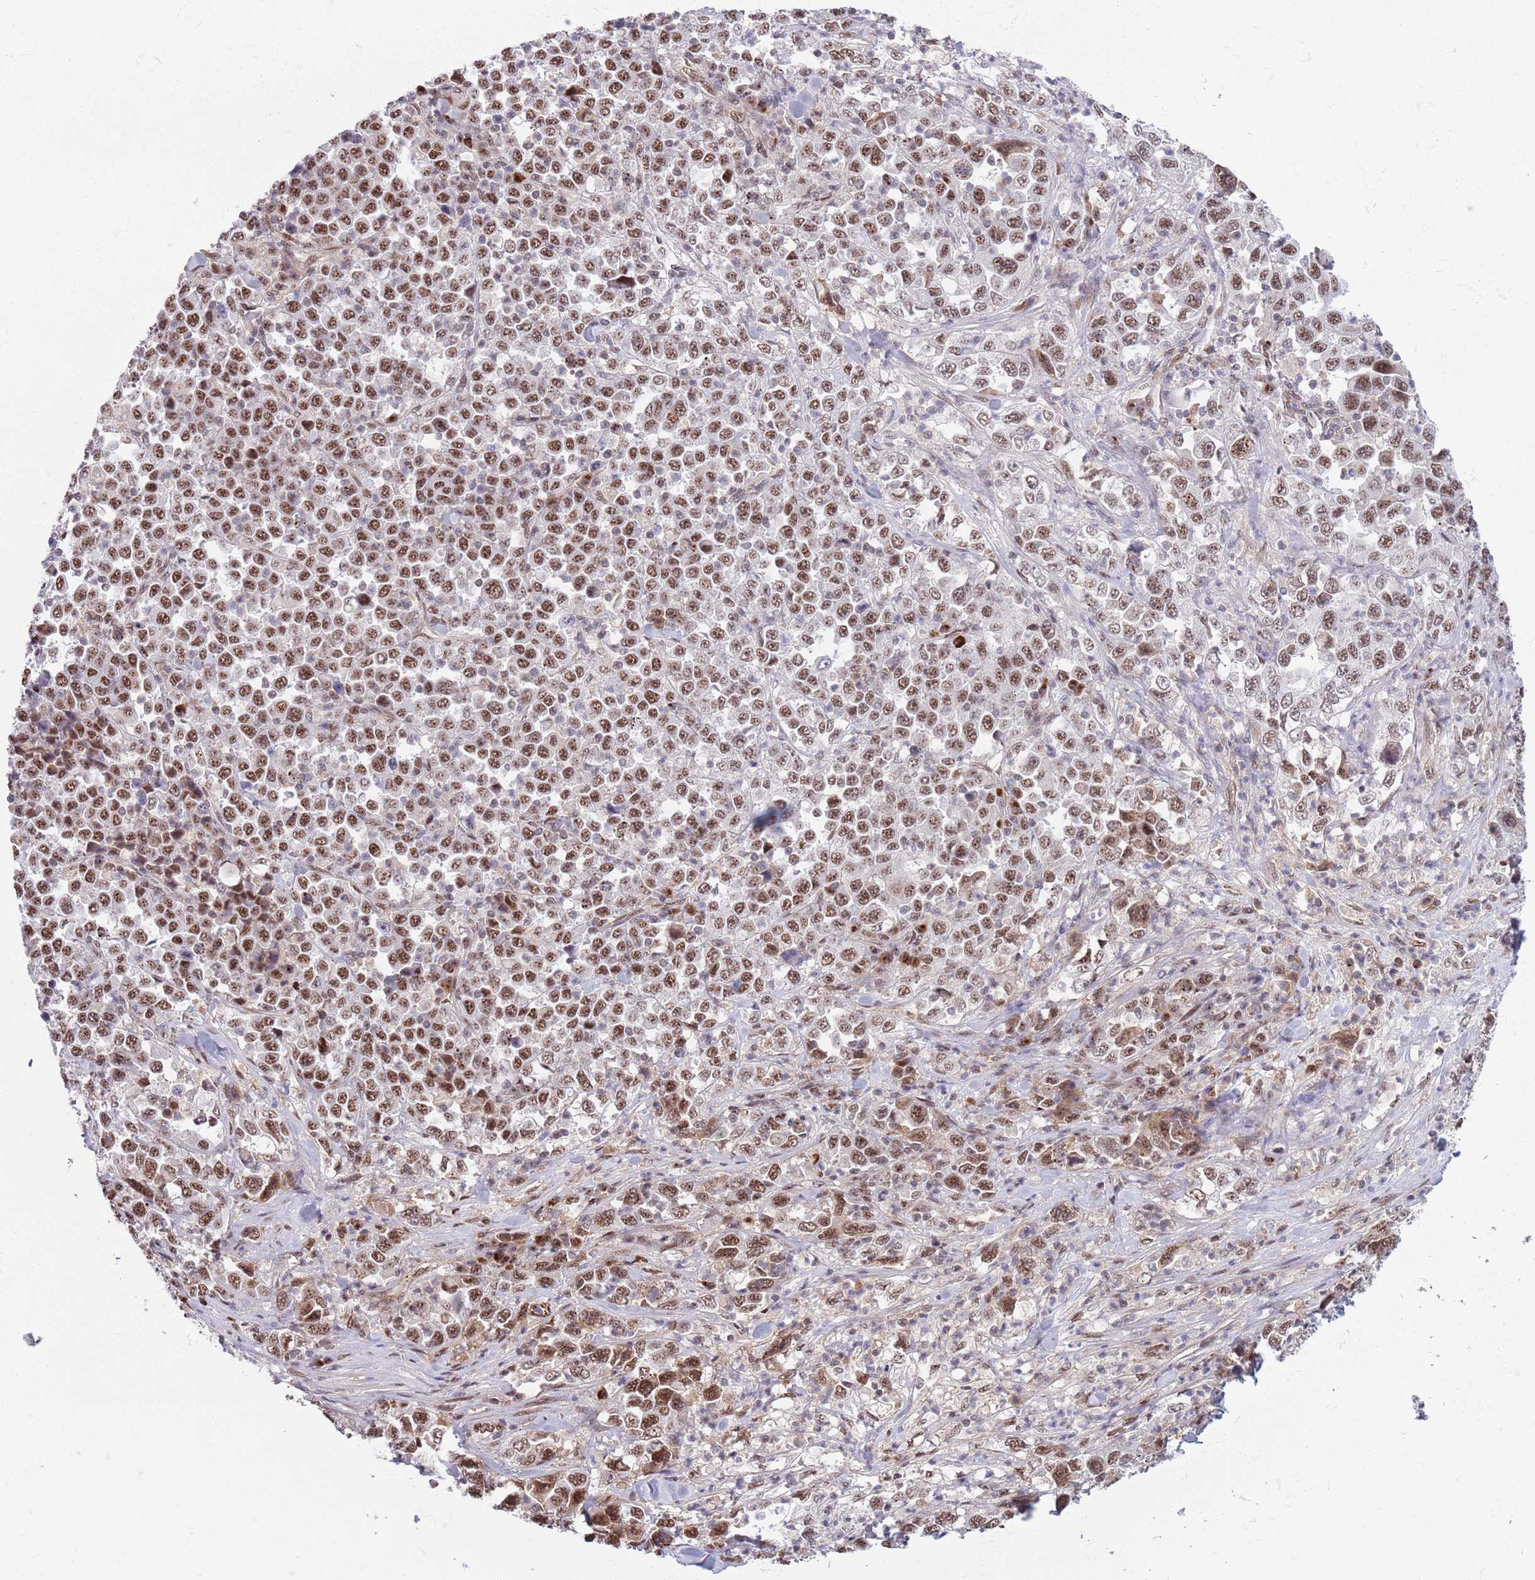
{"staining": {"intensity": "moderate", "quantity": ">75%", "location": "nuclear"}, "tissue": "stomach cancer", "cell_type": "Tumor cells", "image_type": "cancer", "snomed": [{"axis": "morphology", "description": "Normal tissue, NOS"}, {"axis": "morphology", "description": "Adenocarcinoma, NOS"}, {"axis": "topography", "description": "Stomach, upper"}, {"axis": "topography", "description": "Stomach"}], "caption": "Immunohistochemical staining of stomach adenocarcinoma shows moderate nuclear protein staining in about >75% of tumor cells.", "gene": "SIPA1L3", "patient": {"sex": "male", "age": 59}}